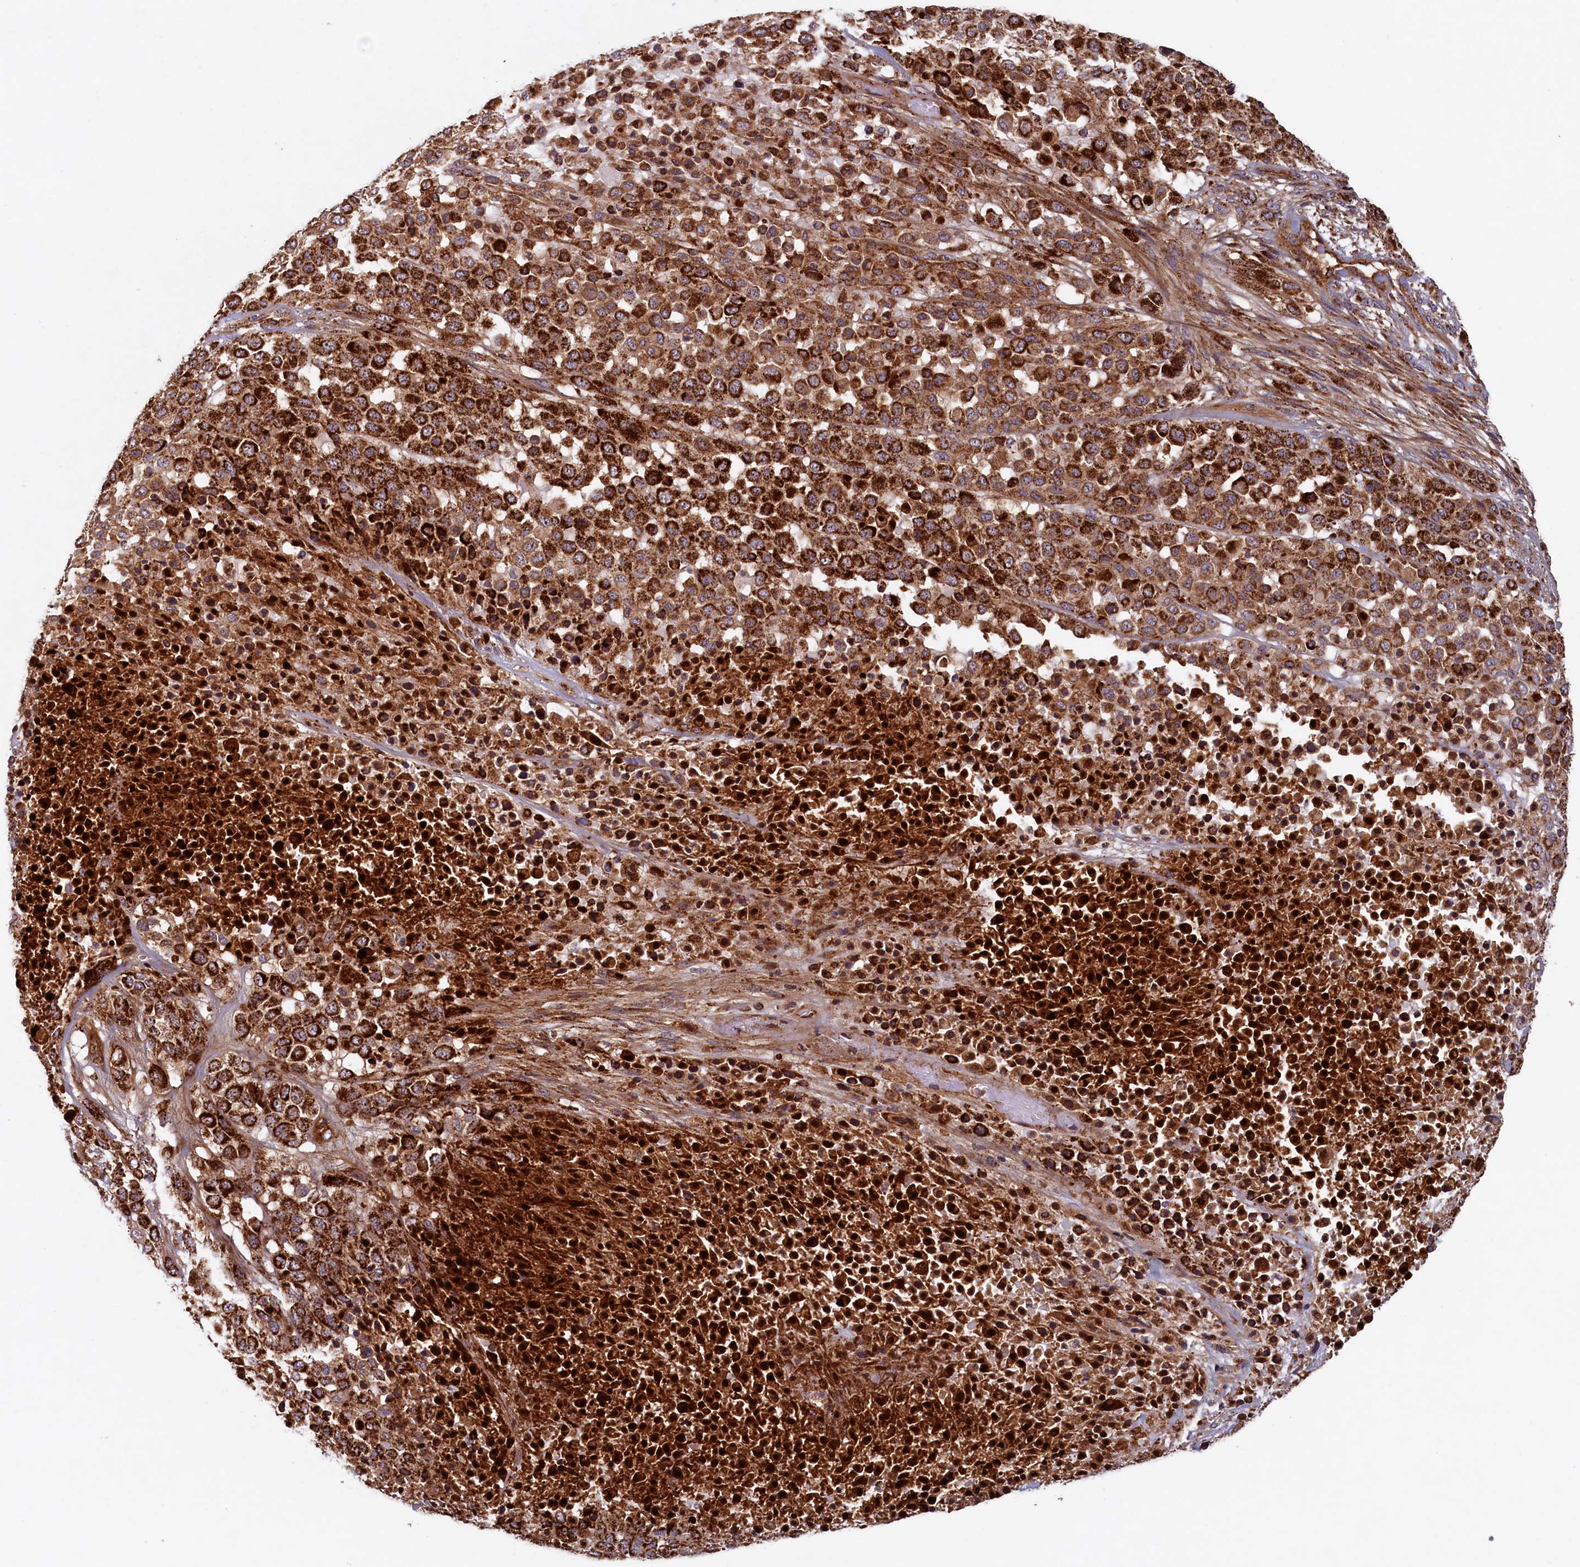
{"staining": {"intensity": "strong", "quantity": ">75%", "location": "cytoplasmic/membranous"}, "tissue": "melanoma", "cell_type": "Tumor cells", "image_type": "cancer", "snomed": [{"axis": "morphology", "description": "Malignant melanoma, Metastatic site"}, {"axis": "topography", "description": "Skin"}], "caption": "Immunohistochemical staining of human melanoma demonstrates high levels of strong cytoplasmic/membranous protein staining in about >75% of tumor cells.", "gene": "UBE3B", "patient": {"sex": "female", "age": 81}}